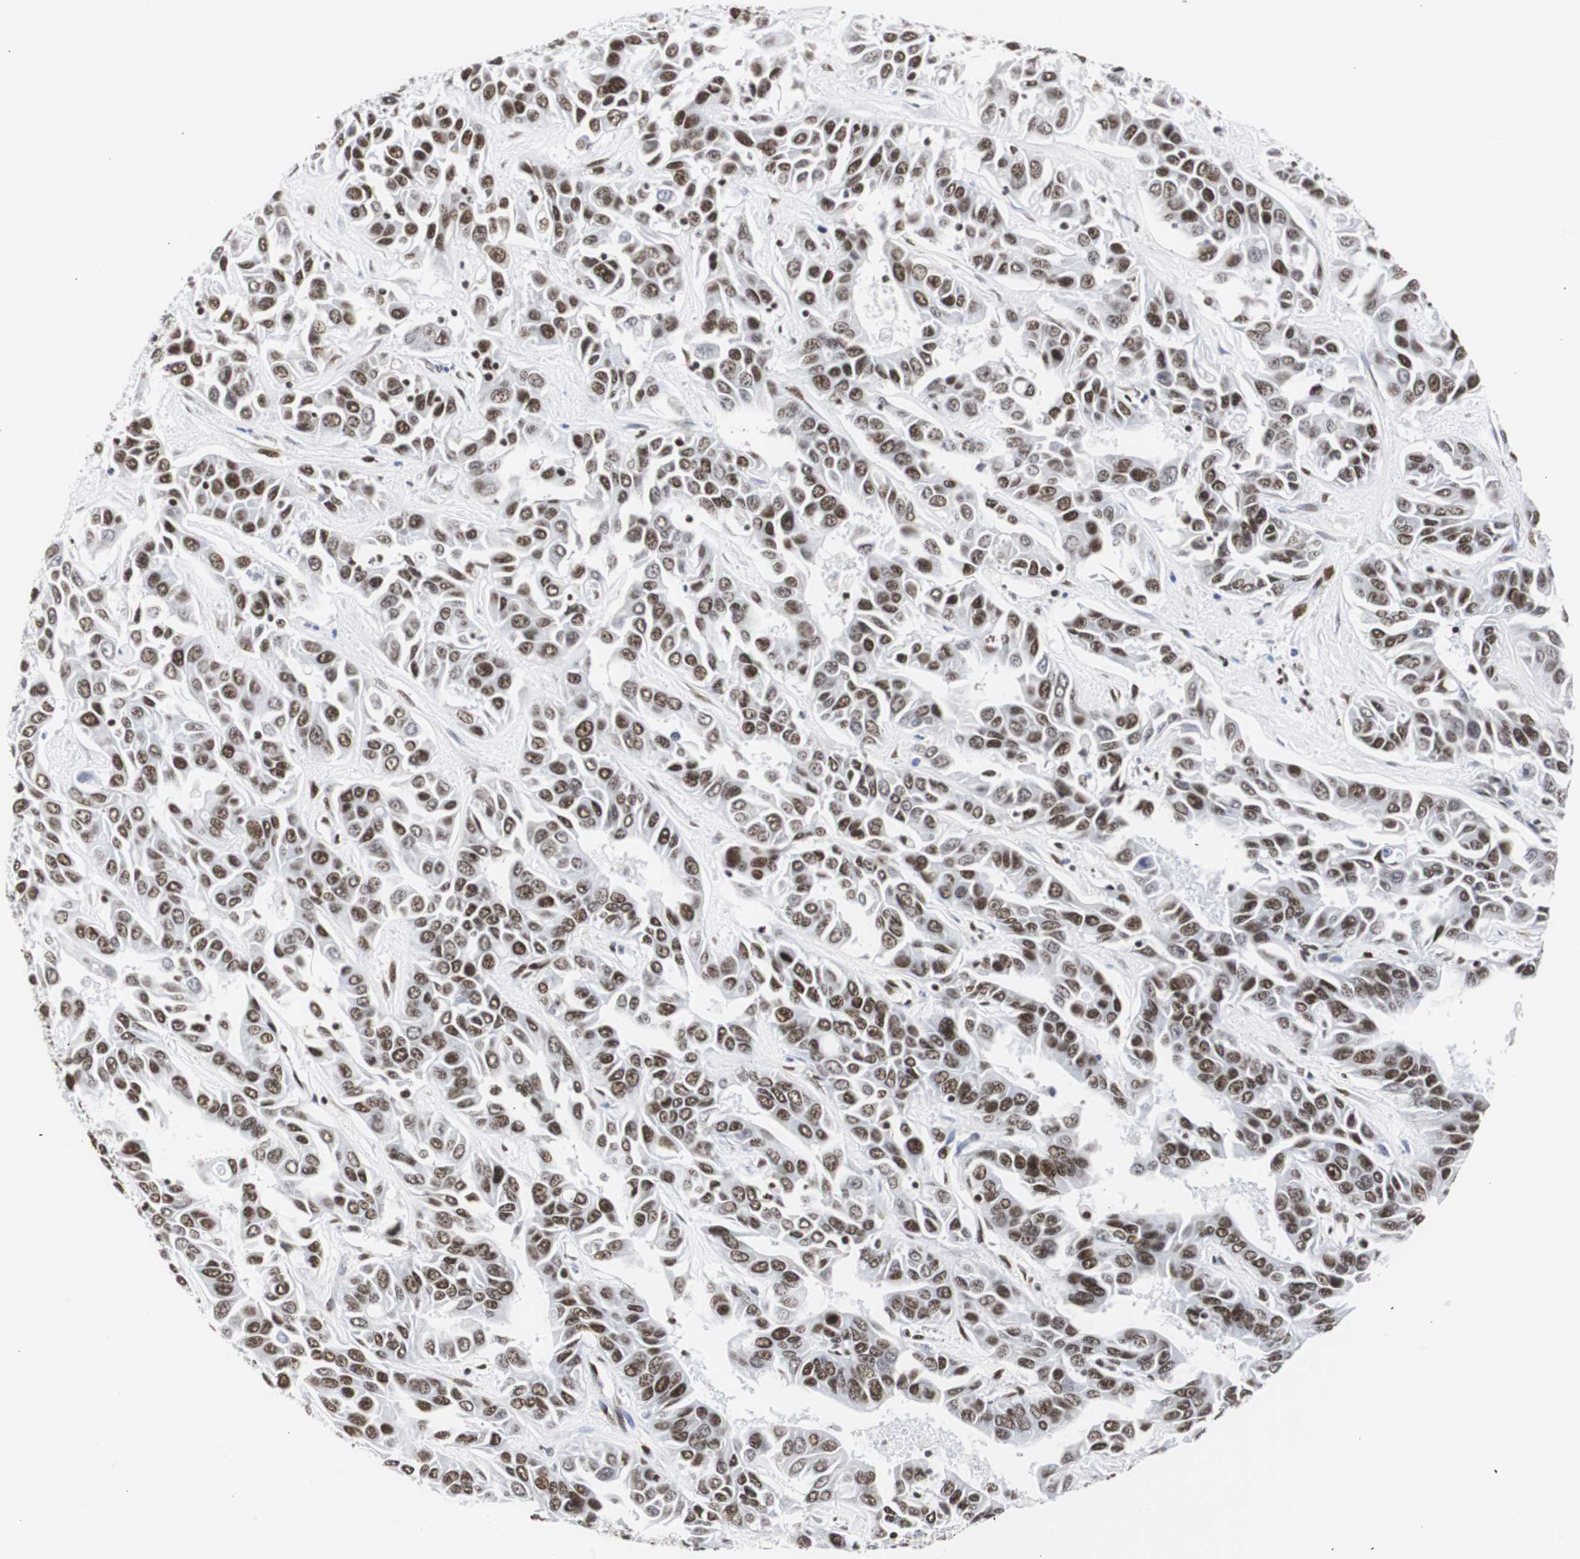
{"staining": {"intensity": "strong", "quantity": ">75%", "location": "nuclear"}, "tissue": "liver cancer", "cell_type": "Tumor cells", "image_type": "cancer", "snomed": [{"axis": "morphology", "description": "Cholangiocarcinoma"}, {"axis": "topography", "description": "Liver"}], "caption": "Liver cancer stained with a brown dye shows strong nuclear positive expression in about >75% of tumor cells.", "gene": "HNRNPH2", "patient": {"sex": "female", "age": 52}}